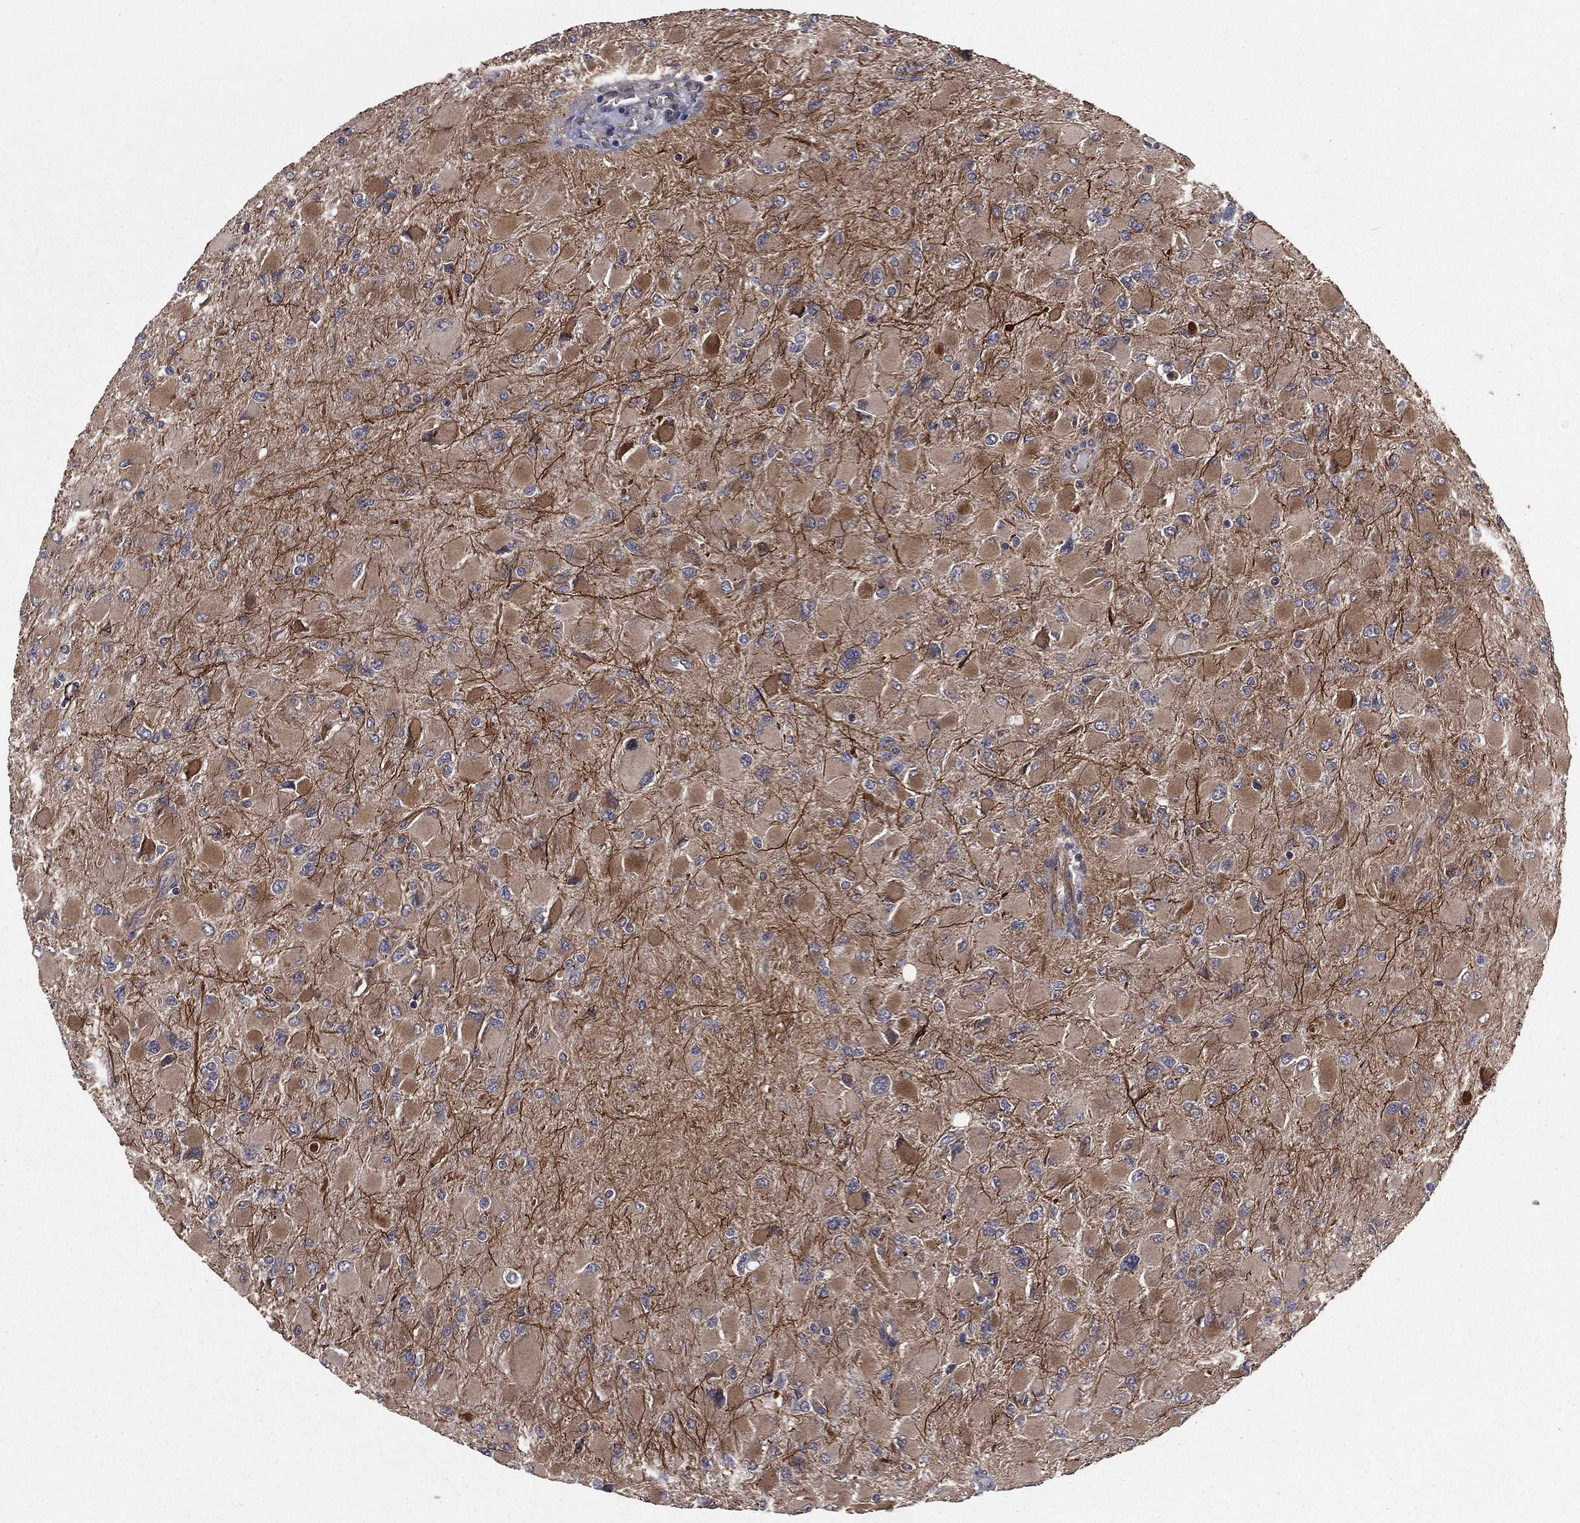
{"staining": {"intensity": "moderate", "quantity": "25%-75%", "location": "cytoplasmic/membranous"}, "tissue": "glioma", "cell_type": "Tumor cells", "image_type": "cancer", "snomed": [{"axis": "morphology", "description": "Glioma, malignant, High grade"}, {"axis": "topography", "description": "Cerebral cortex"}], "caption": "Protein expression by immunohistochemistry shows moderate cytoplasmic/membranous staining in about 25%-75% of tumor cells in glioma. (Stains: DAB in brown, nuclei in blue, Microscopy: brightfield microscopy at high magnification).", "gene": "CERT1", "patient": {"sex": "female", "age": 36}}